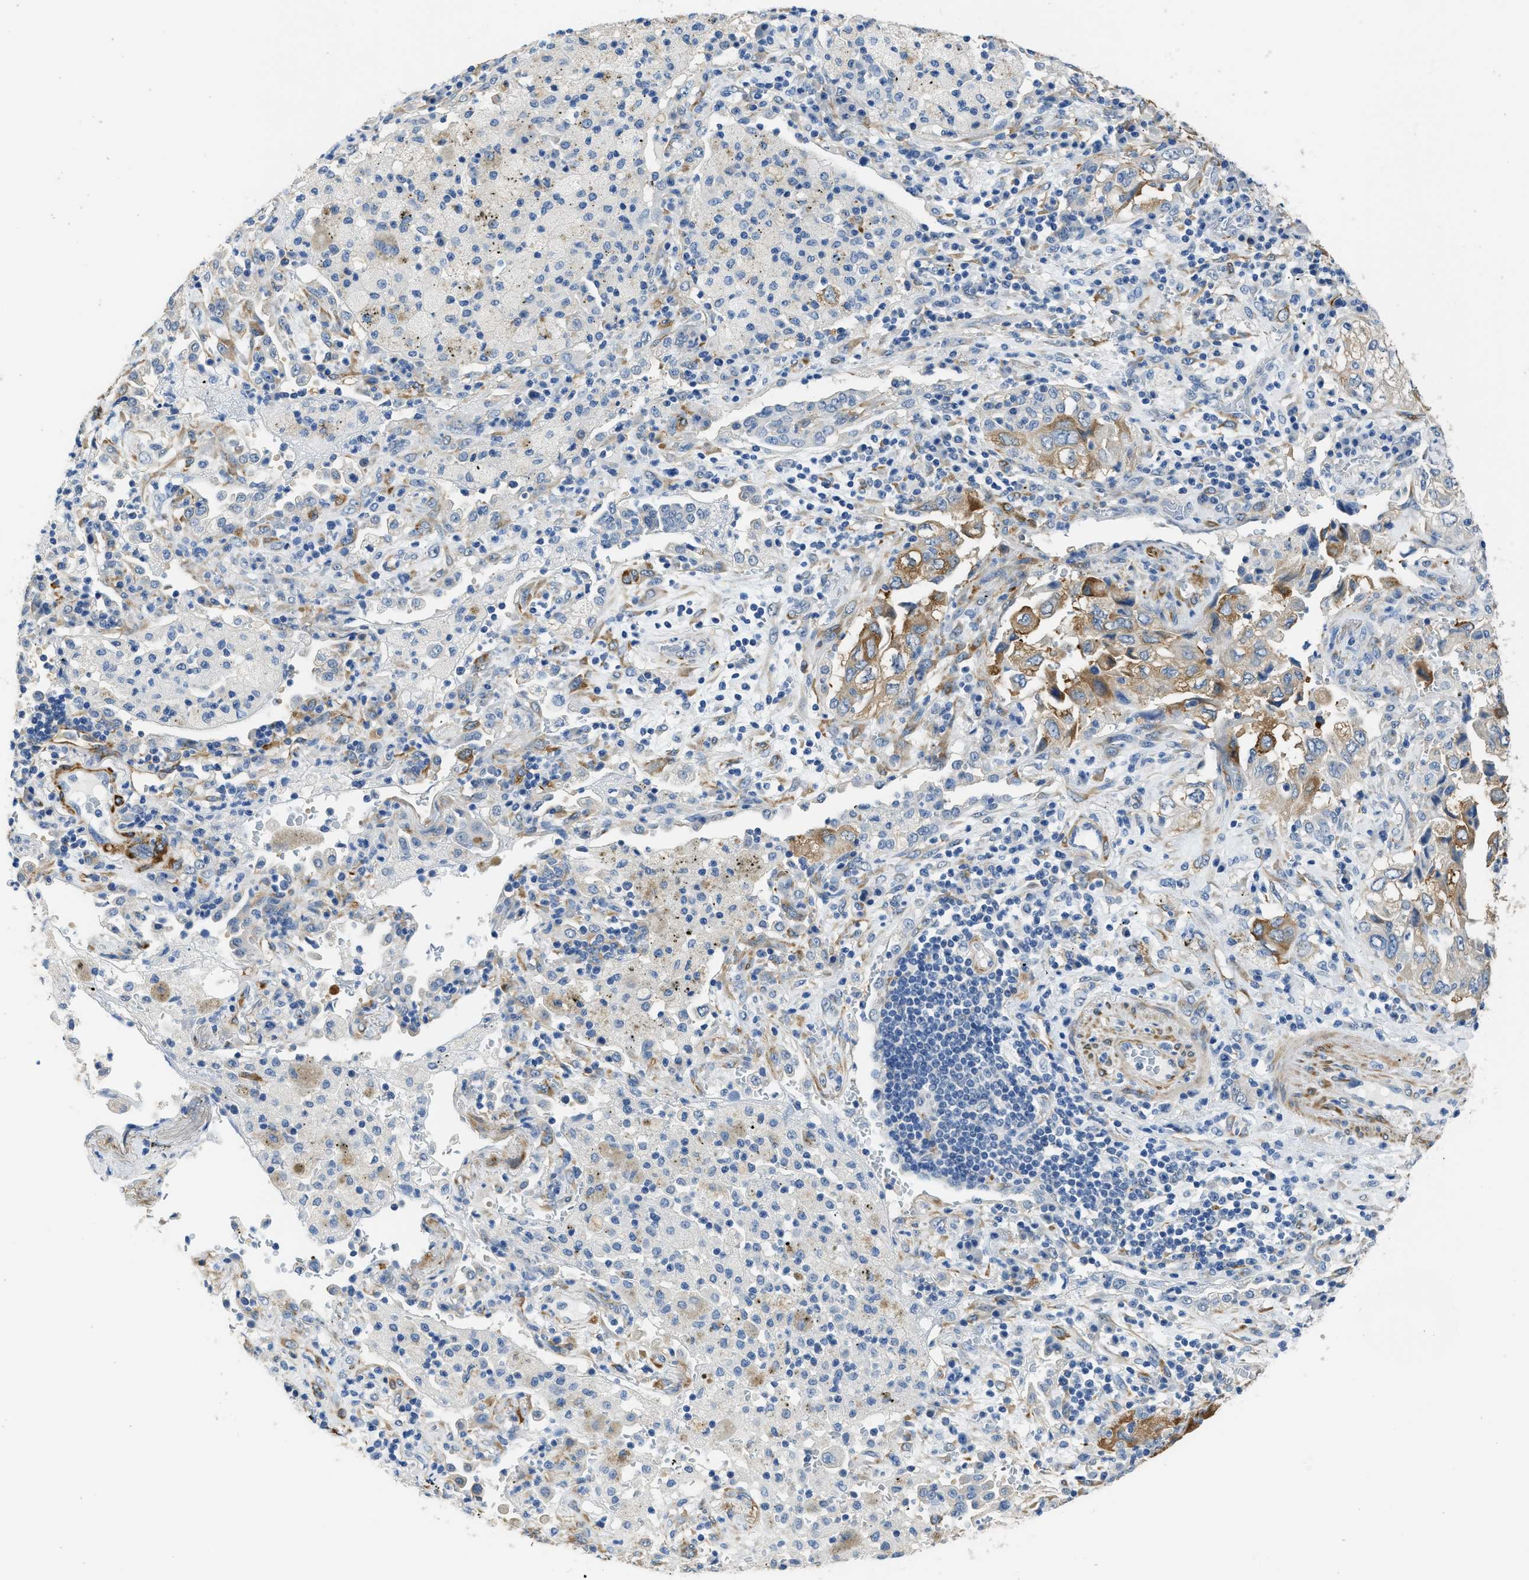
{"staining": {"intensity": "moderate", "quantity": "25%-75%", "location": "cytoplasmic/membranous"}, "tissue": "lung cancer", "cell_type": "Tumor cells", "image_type": "cancer", "snomed": [{"axis": "morphology", "description": "Adenocarcinoma, NOS"}, {"axis": "topography", "description": "Lung"}], "caption": "Immunohistochemistry (IHC) of human lung cancer displays medium levels of moderate cytoplasmic/membranous expression in approximately 25%-75% of tumor cells.", "gene": "ZSWIM5", "patient": {"sex": "male", "age": 64}}